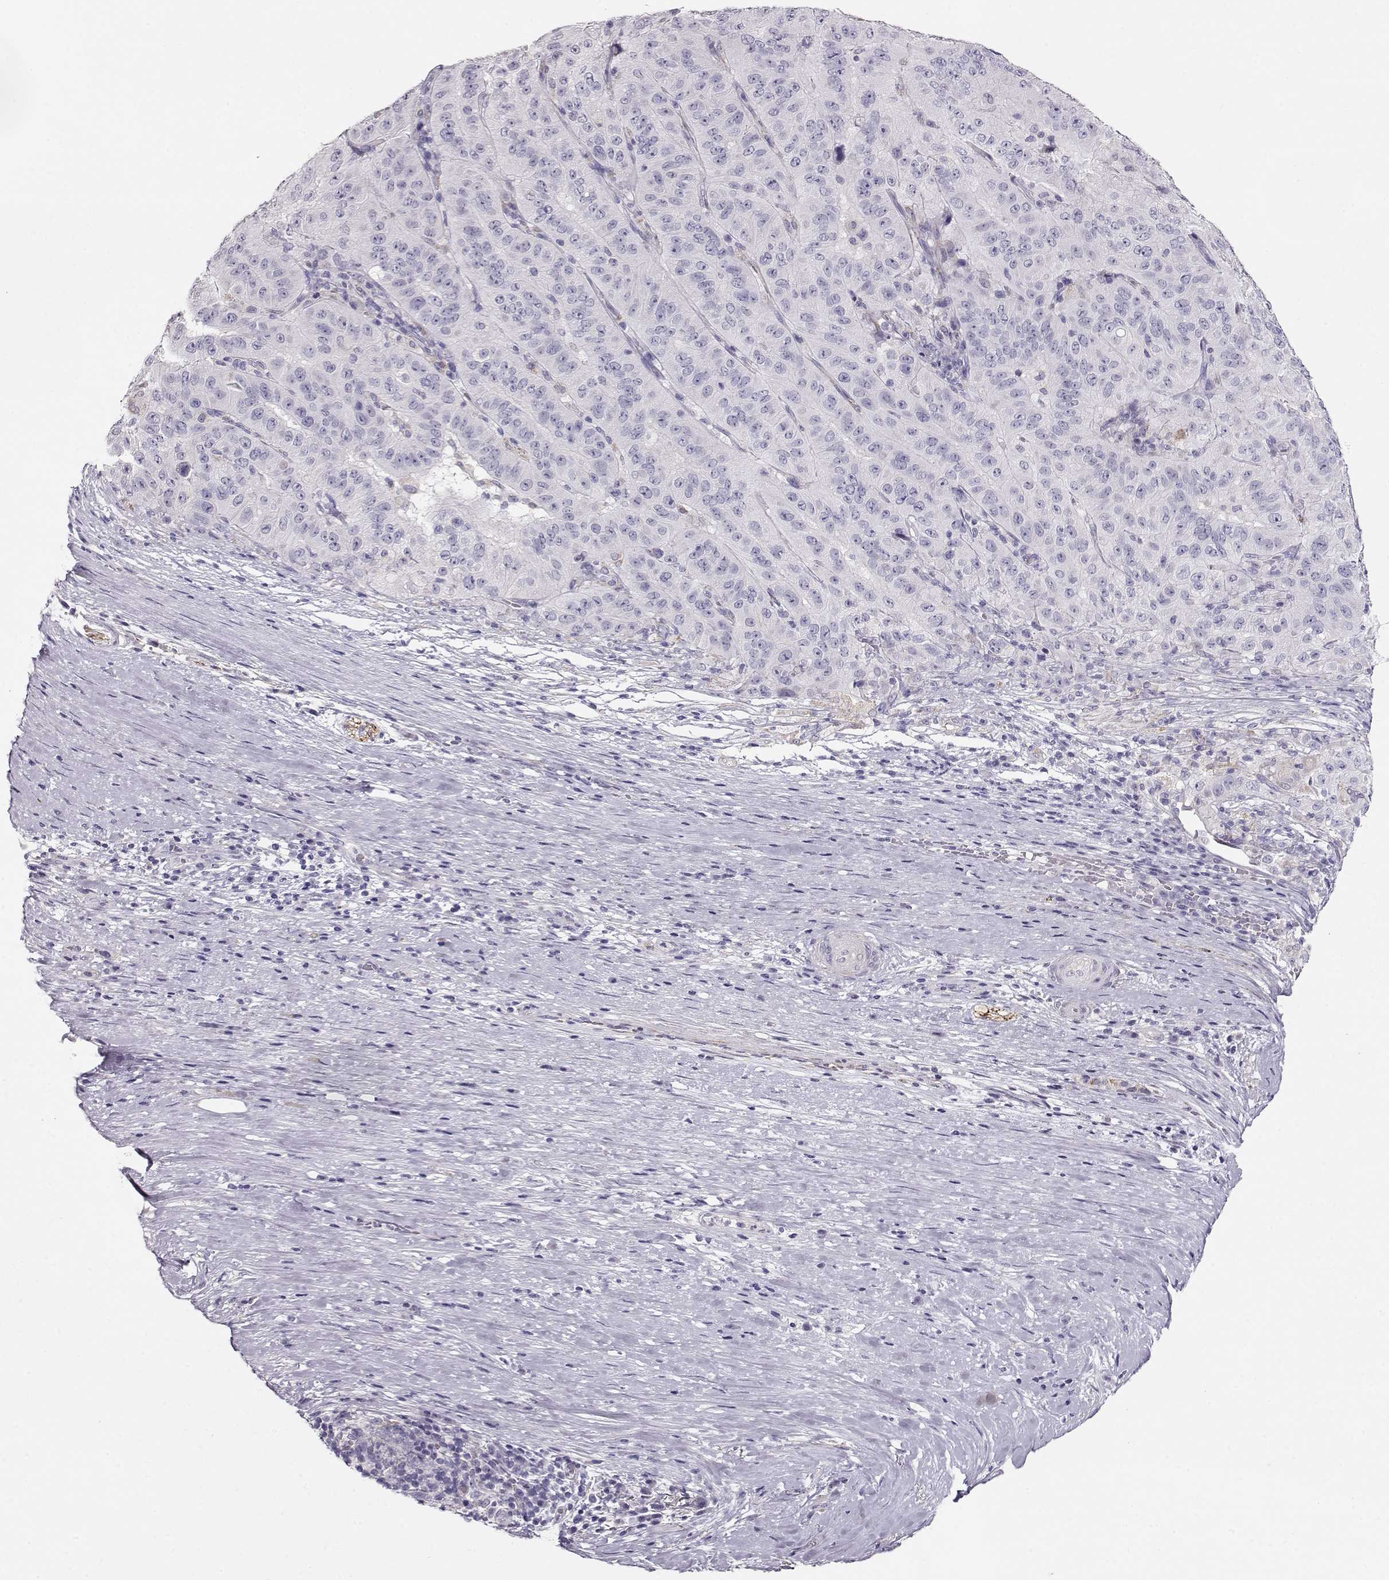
{"staining": {"intensity": "negative", "quantity": "none", "location": "none"}, "tissue": "pancreatic cancer", "cell_type": "Tumor cells", "image_type": "cancer", "snomed": [{"axis": "morphology", "description": "Adenocarcinoma, NOS"}, {"axis": "topography", "description": "Pancreas"}], "caption": "A photomicrograph of pancreatic cancer (adenocarcinoma) stained for a protein shows no brown staining in tumor cells.", "gene": "RBM44", "patient": {"sex": "male", "age": 63}}